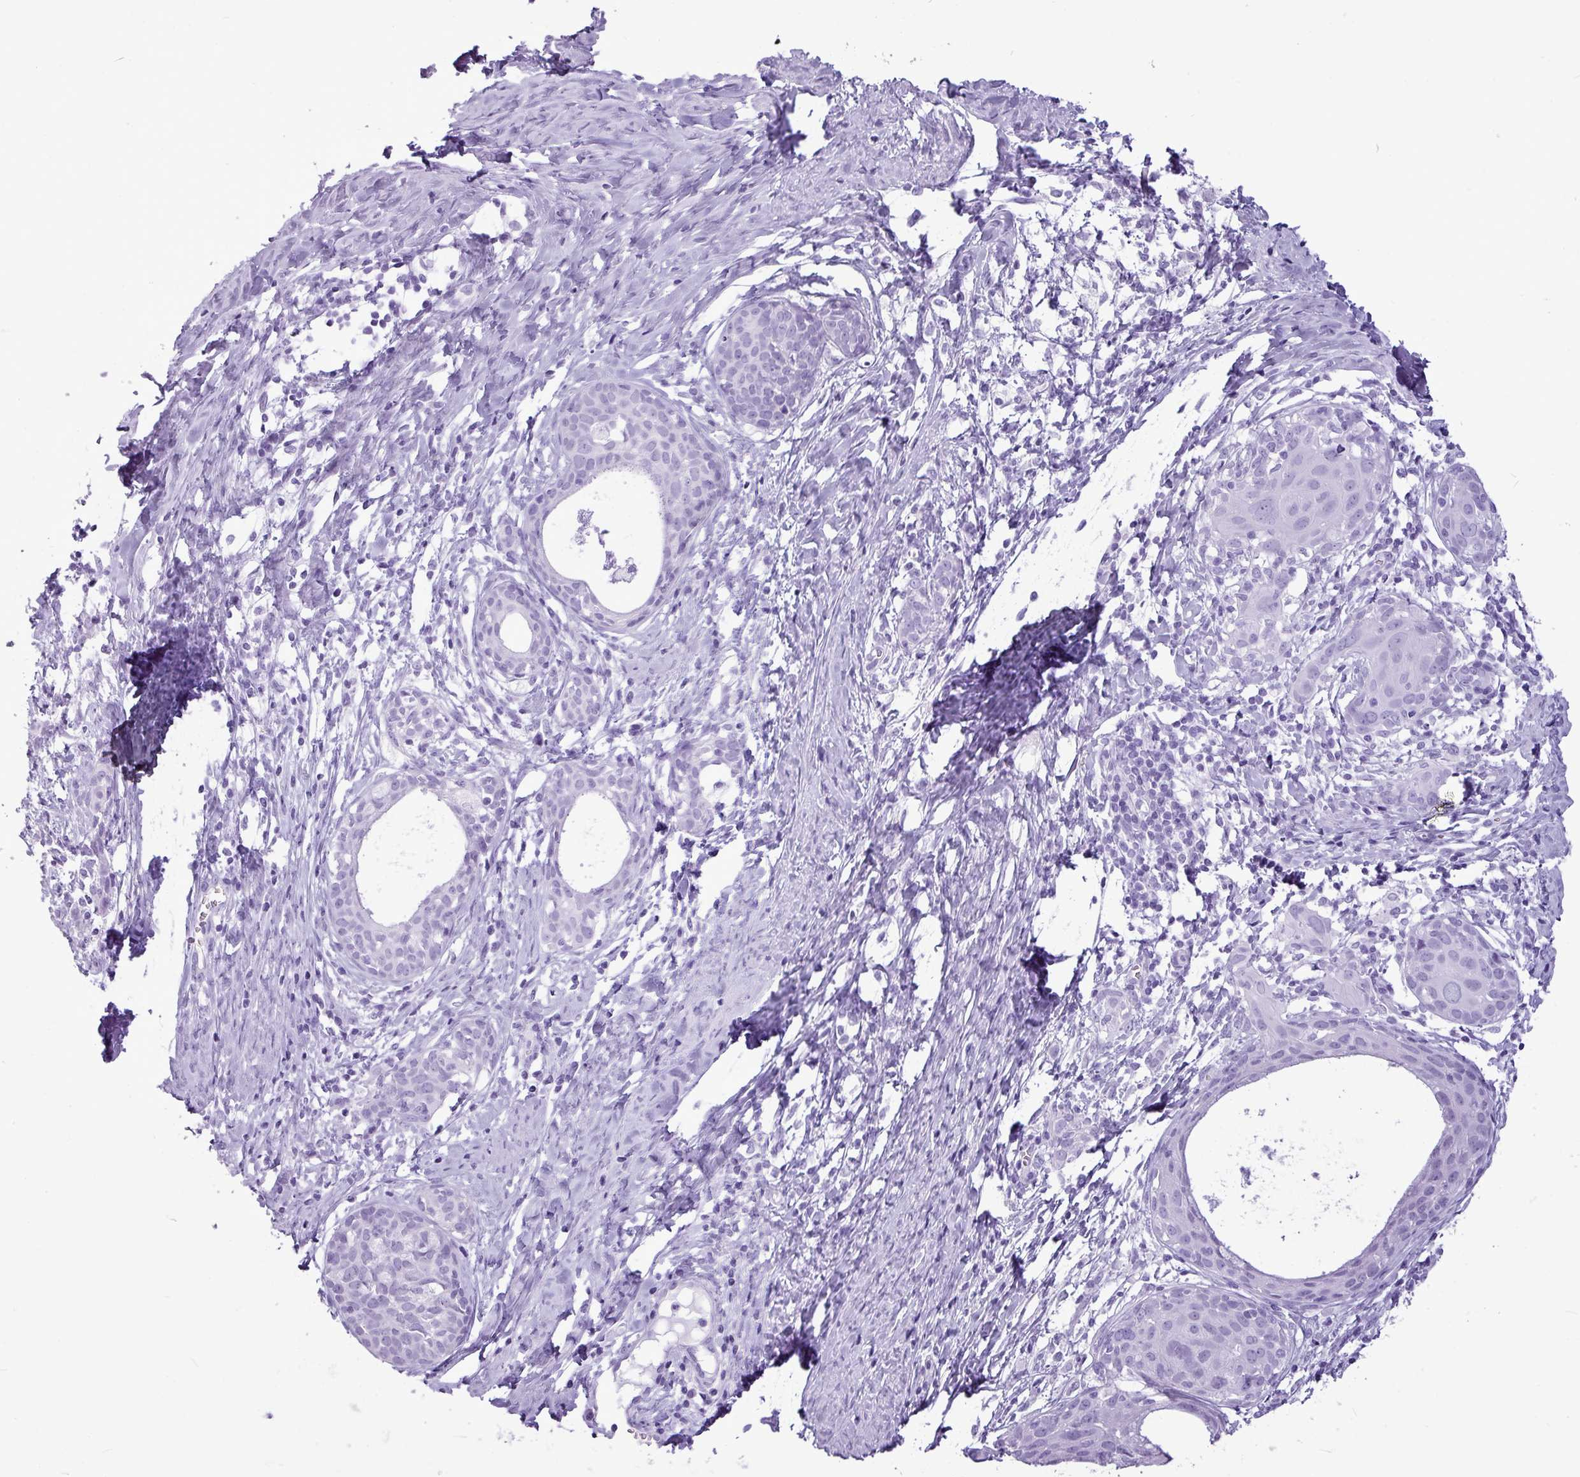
{"staining": {"intensity": "negative", "quantity": "none", "location": "none"}, "tissue": "cervical cancer", "cell_type": "Tumor cells", "image_type": "cancer", "snomed": [{"axis": "morphology", "description": "Squamous cell carcinoma, NOS"}, {"axis": "topography", "description": "Cervix"}], "caption": "Human cervical squamous cell carcinoma stained for a protein using immunohistochemistry (IHC) reveals no staining in tumor cells.", "gene": "AMY1B", "patient": {"sex": "female", "age": 52}}